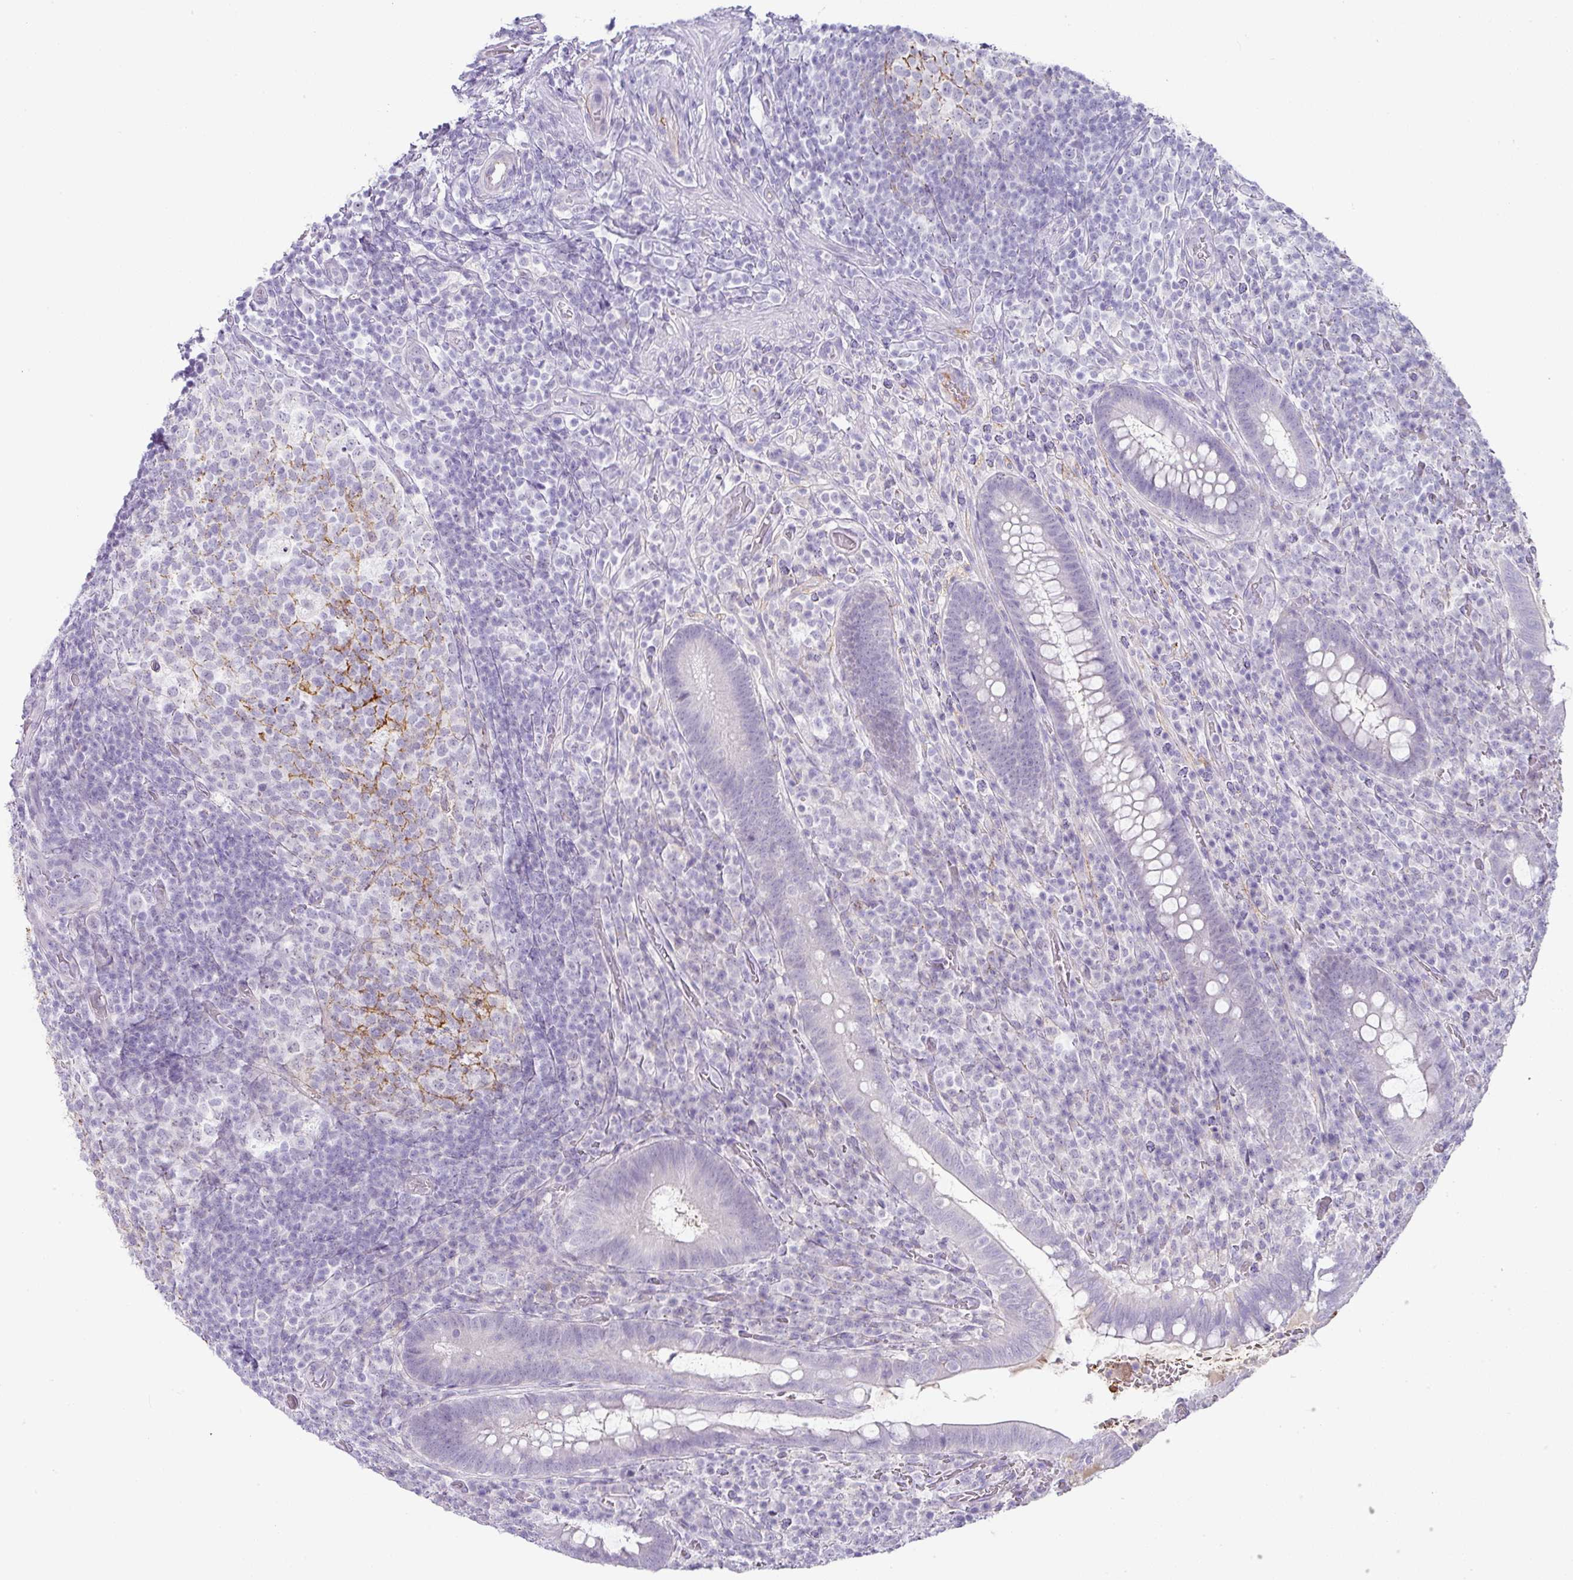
{"staining": {"intensity": "negative", "quantity": "none", "location": "none"}, "tissue": "appendix", "cell_type": "Glandular cells", "image_type": "normal", "snomed": [{"axis": "morphology", "description": "Normal tissue, NOS"}, {"axis": "topography", "description": "Appendix"}], "caption": "This image is of unremarkable appendix stained with immunohistochemistry (IHC) to label a protein in brown with the nuclei are counter-stained blue. There is no expression in glandular cells.", "gene": "FGF17", "patient": {"sex": "female", "age": 43}}